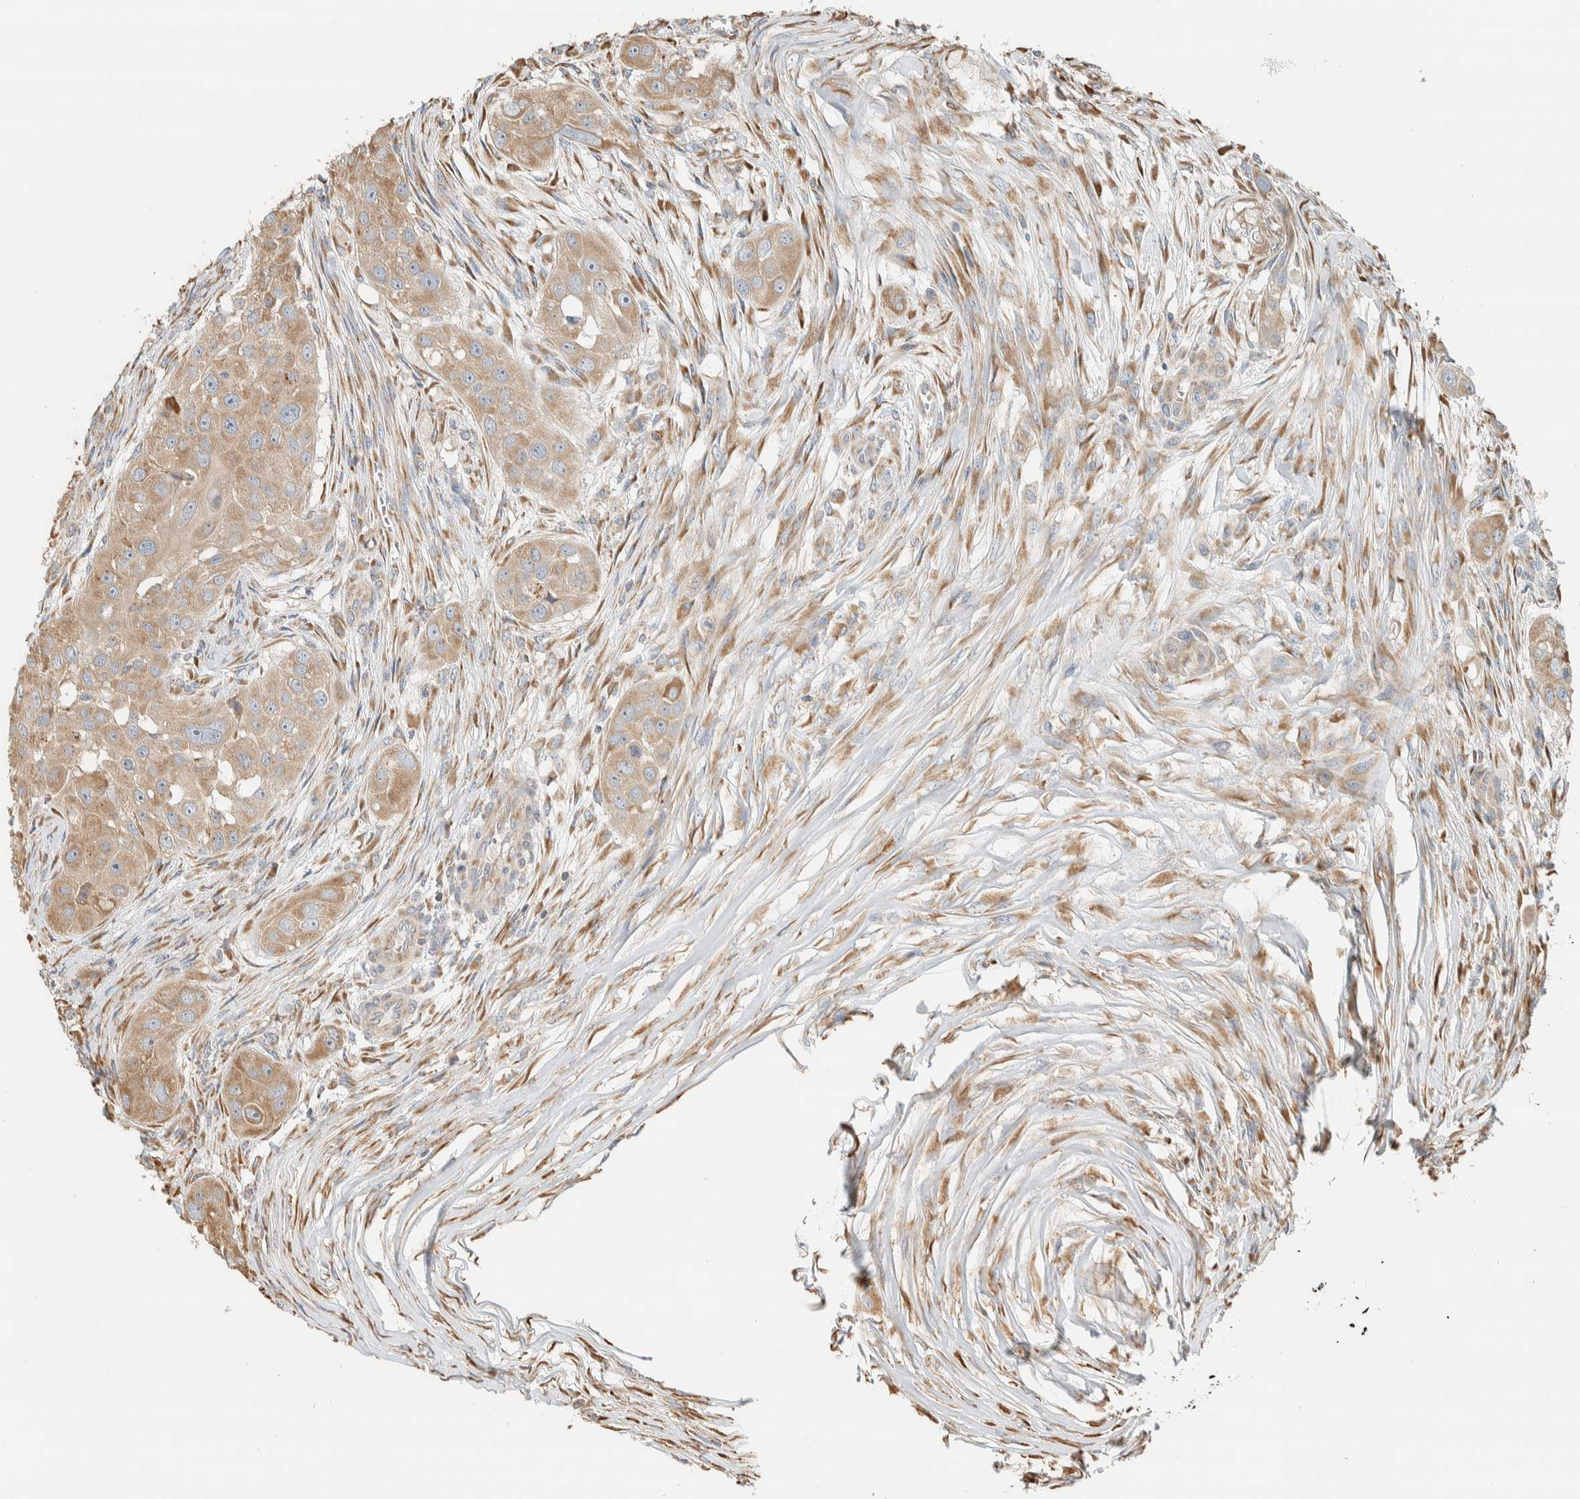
{"staining": {"intensity": "moderate", "quantity": ">75%", "location": "cytoplasmic/membranous"}, "tissue": "head and neck cancer", "cell_type": "Tumor cells", "image_type": "cancer", "snomed": [{"axis": "morphology", "description": "Normal tissue, NOS"}, {"axis": "morphology", "description": "Squamous cell carcinoma, NOS"}, {"axis": "topography", "description": "Skeletal muscle"}, {"axis": "topography", "description": "Head-Neck"}], "caption": "Human head and neck cancer stained with a protein marker reveals moderate staining in tumor cells.", "gene": "RAB11FIP1", "patient": {"sex": "male", "age": 51}}